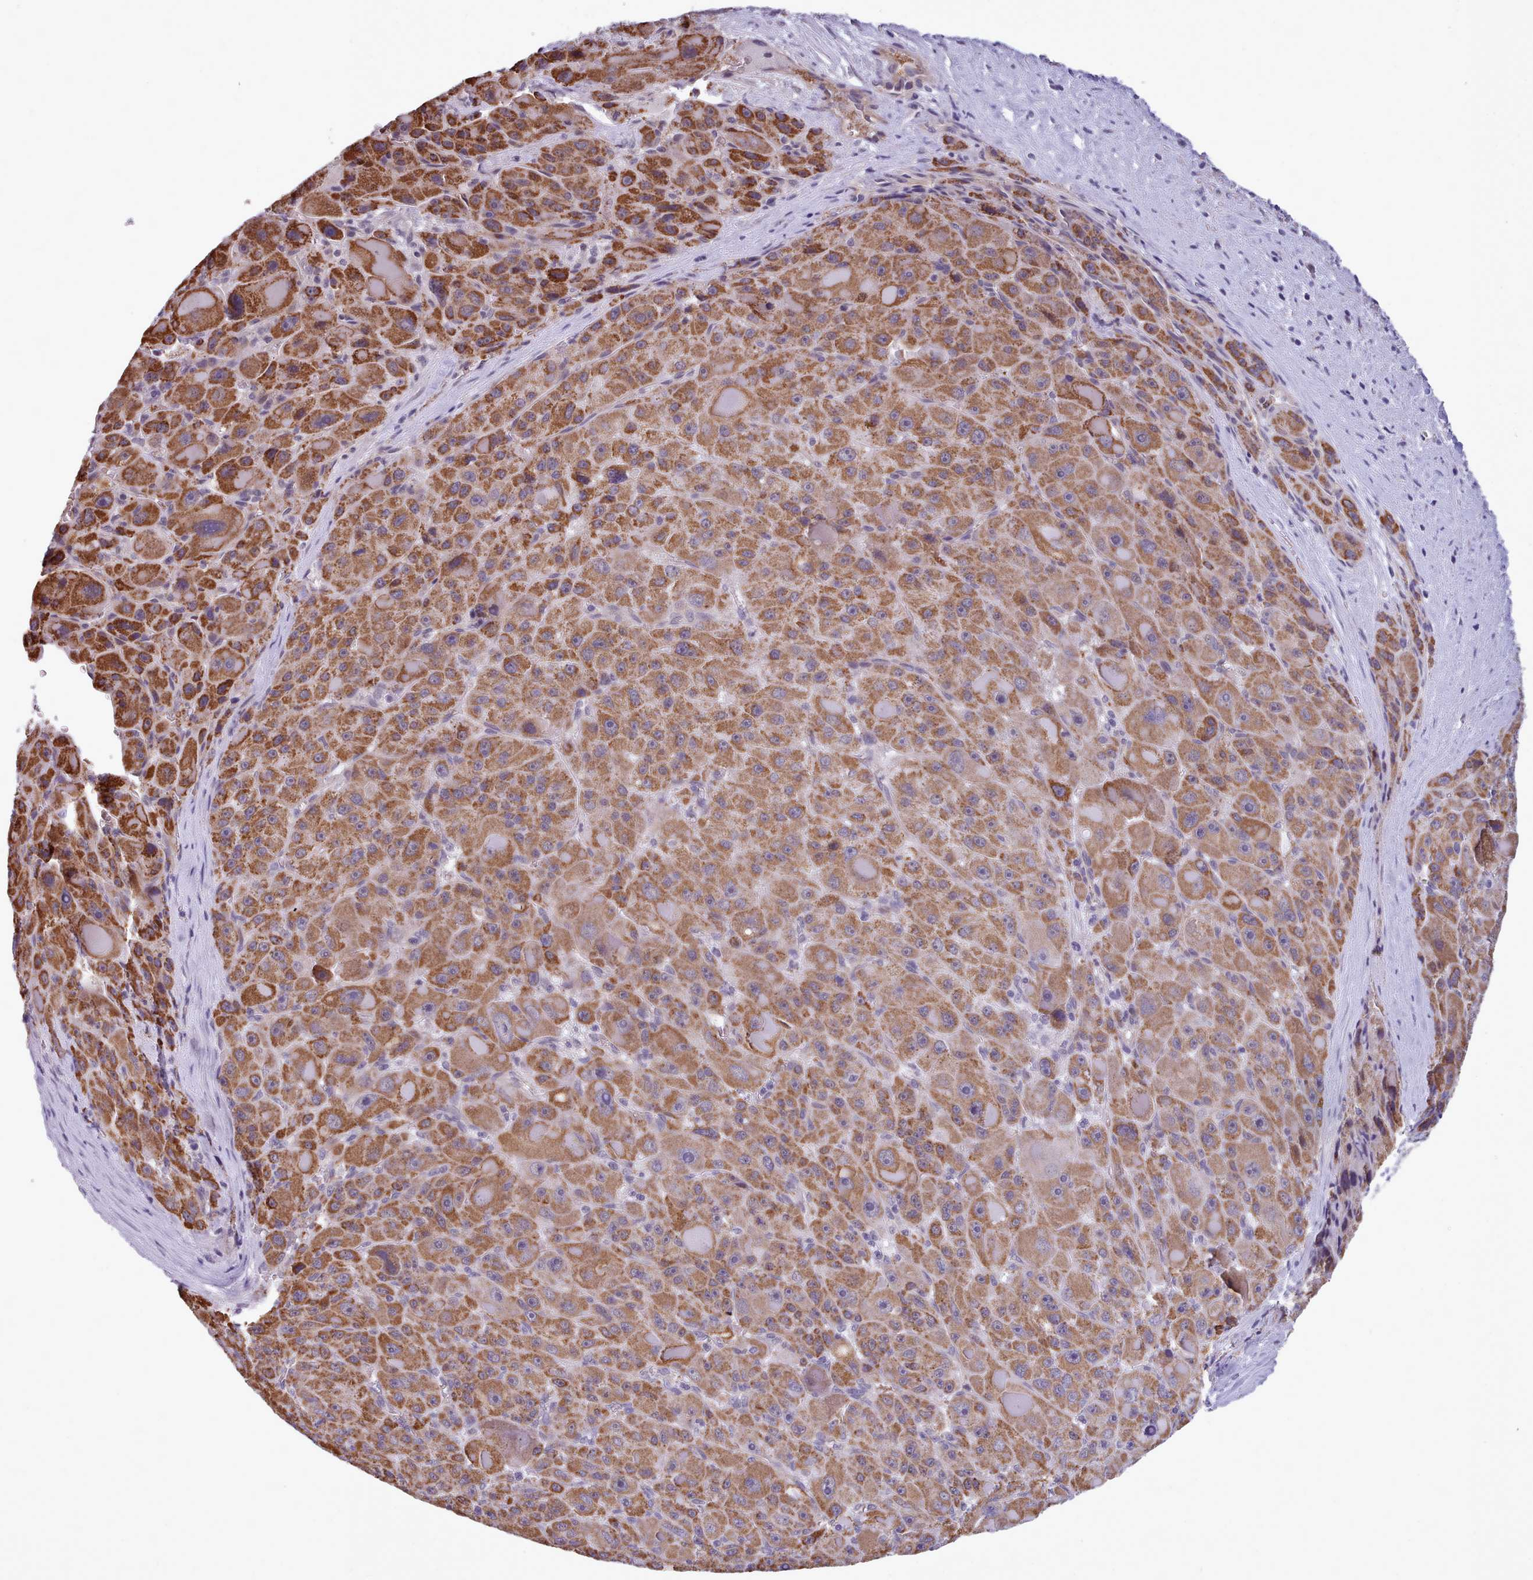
{"staining": {"intensity": "strong", "quantity": ">75%", "location": "cytoplasmic/membranous"}, "tissue": "liver cancer", "cell_type": "Tumor cells", "image_type": "cancer", "snomed": [{"axis": "morphology", "description": "Carcinoma, Hepatocellular, NOS"}, {"axis": "topography", "description": "Liver"}], "caption": "Immunohistochemical staining of human liver cancer (hepatocellular carcinoma) reveals high levels of strong cytoplasmic/membranous protein positivity in about >75% of tumor cells.", "gene": "KCTD16", "patient": {"sex": "male", "age": 76}}